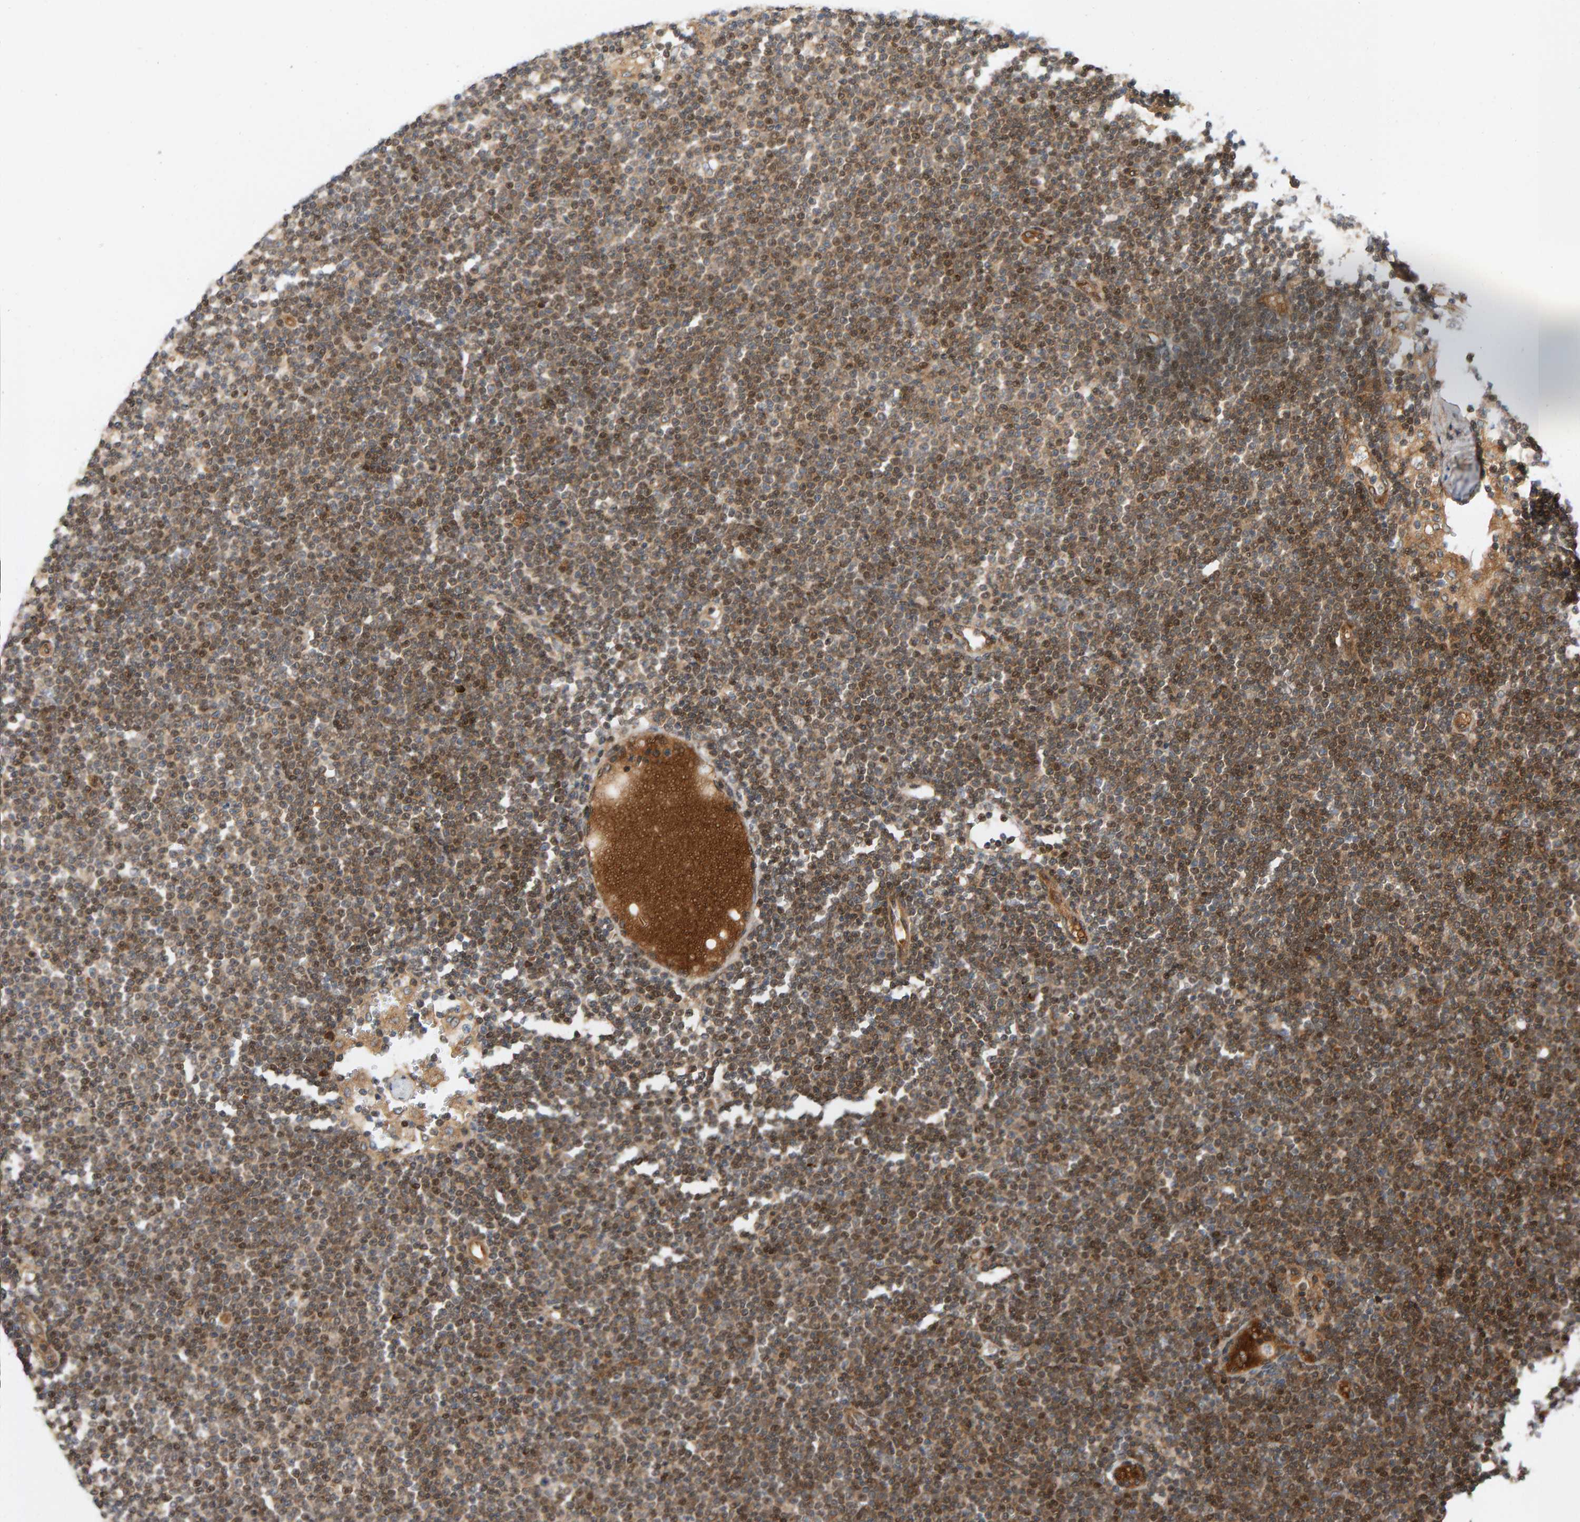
{"staining": {"intensity": "moderate", "quantity": ">75%", "location": "cytoplasmic/membranous"}, "tissue": "lymphoma", "cell_type": "Tumor cells", "image_type": "cancer", "snomed": [{"axis": "morphology", "description": "Malignant lymphoma, non-Hodgkin's type, Low grade"}, {"axis": "topography", "description": "Lymph node"}], "caption": "A photomicrograph showing moderate cytoplasmic/membranous staining in about >75% of tumor cells in lymphoma, as visualized by brown immunohistochemical staining.", "gene": "BAHCC1", "patient": {"sex": "female", "age": 53}}